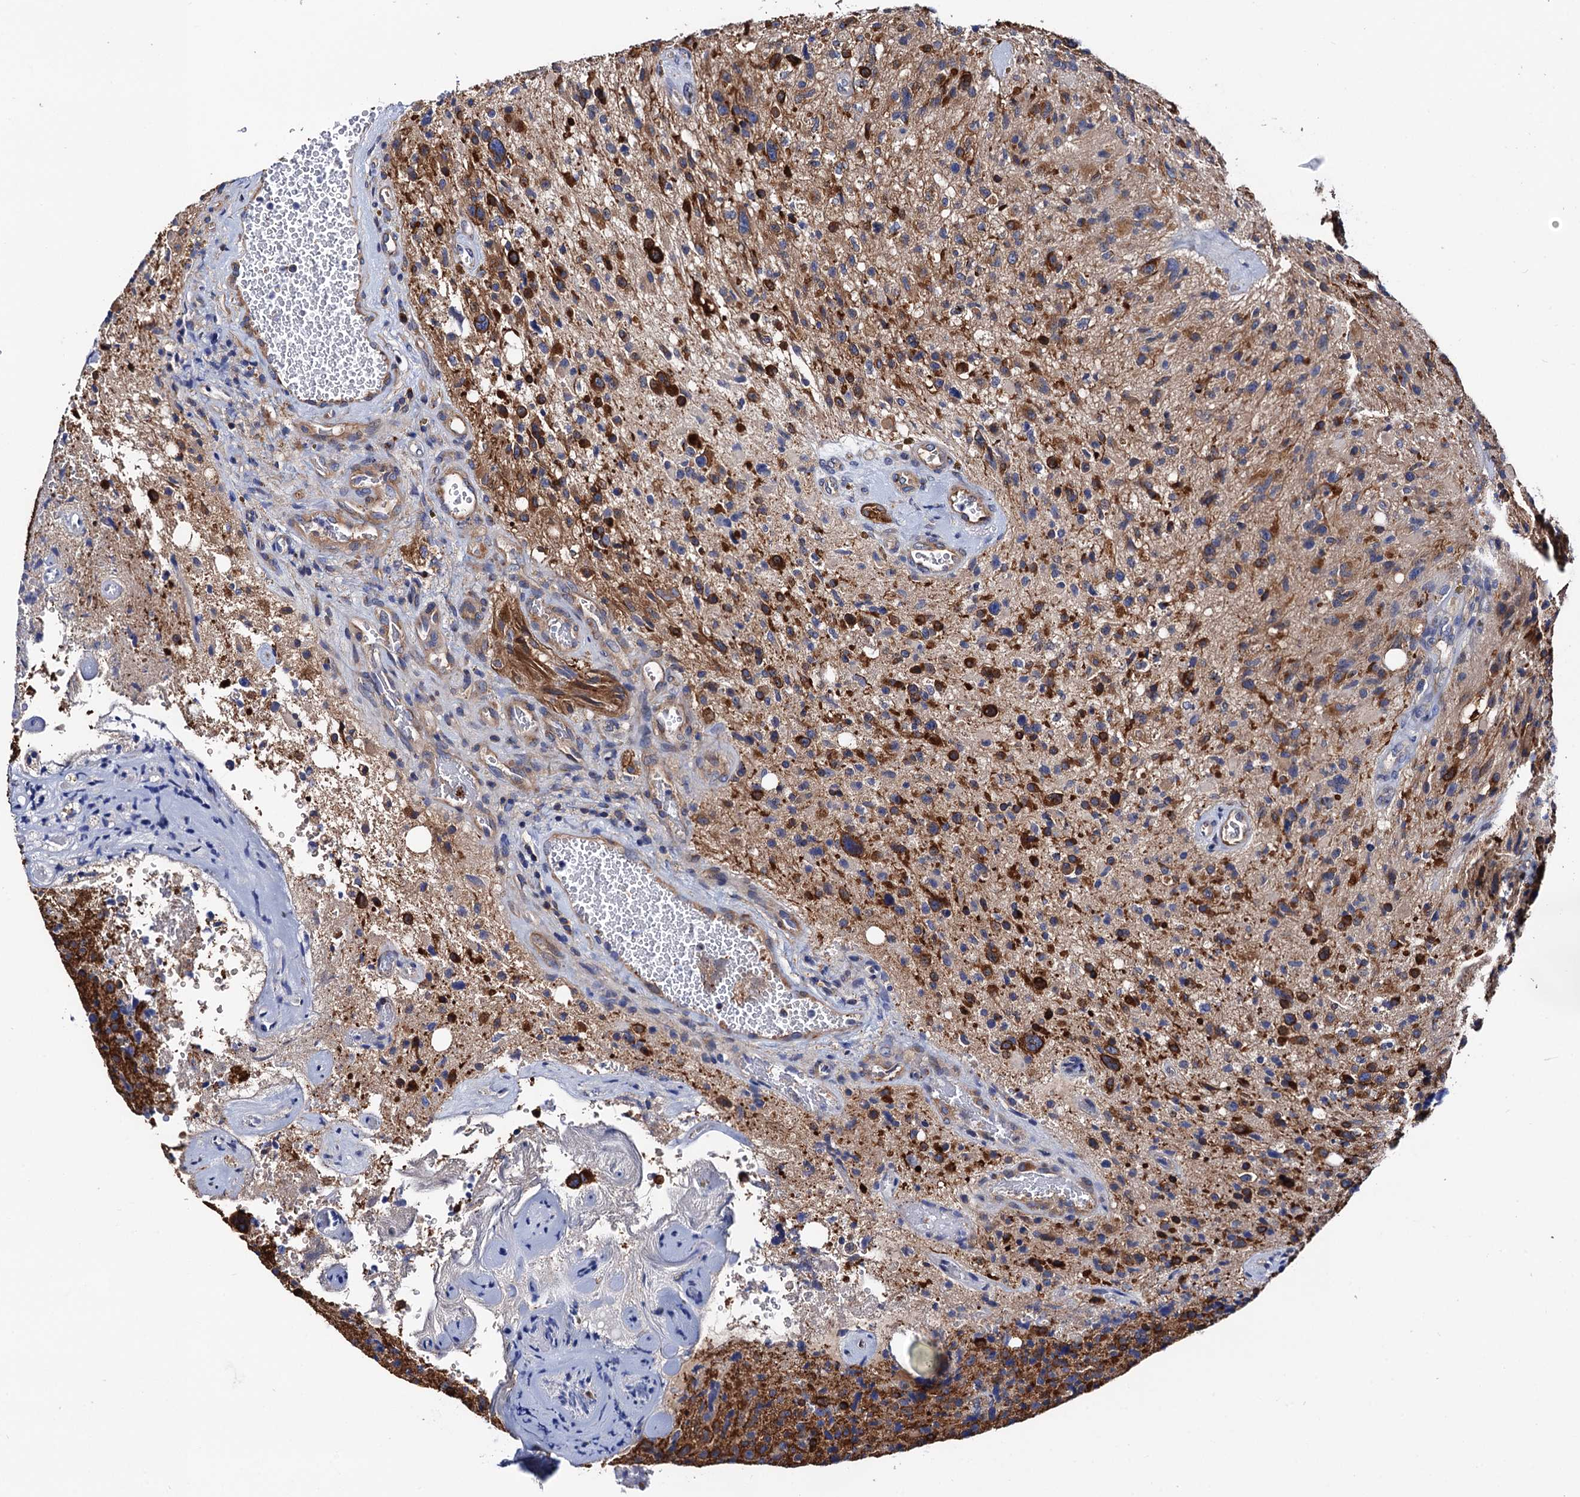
{"staining": {"intensity": "strong", "quantity": ">75%", "location": "cytoplasmic/membranous"}, "tissue": "glioma", "cell_type": "Tumor cells", "image_type": "cancer", "snomed": [{"axis": "morphology", "description": "Glioma, malignant, High grade"}, {"axis": "topography", "description": "Brain"}], "caption": "Protein expression analysis of human glioma reveals strong cytoplasmic/membranous positivity in about >75% of tumor cells. The staining was performed using DAB to visualize the protein expression in brown, while the nuclei were stained in blue with hematoxylin (Magnification: 20x).", "gene": "ZDHHC18", "patient": {"sex": "male", "age": 69}}